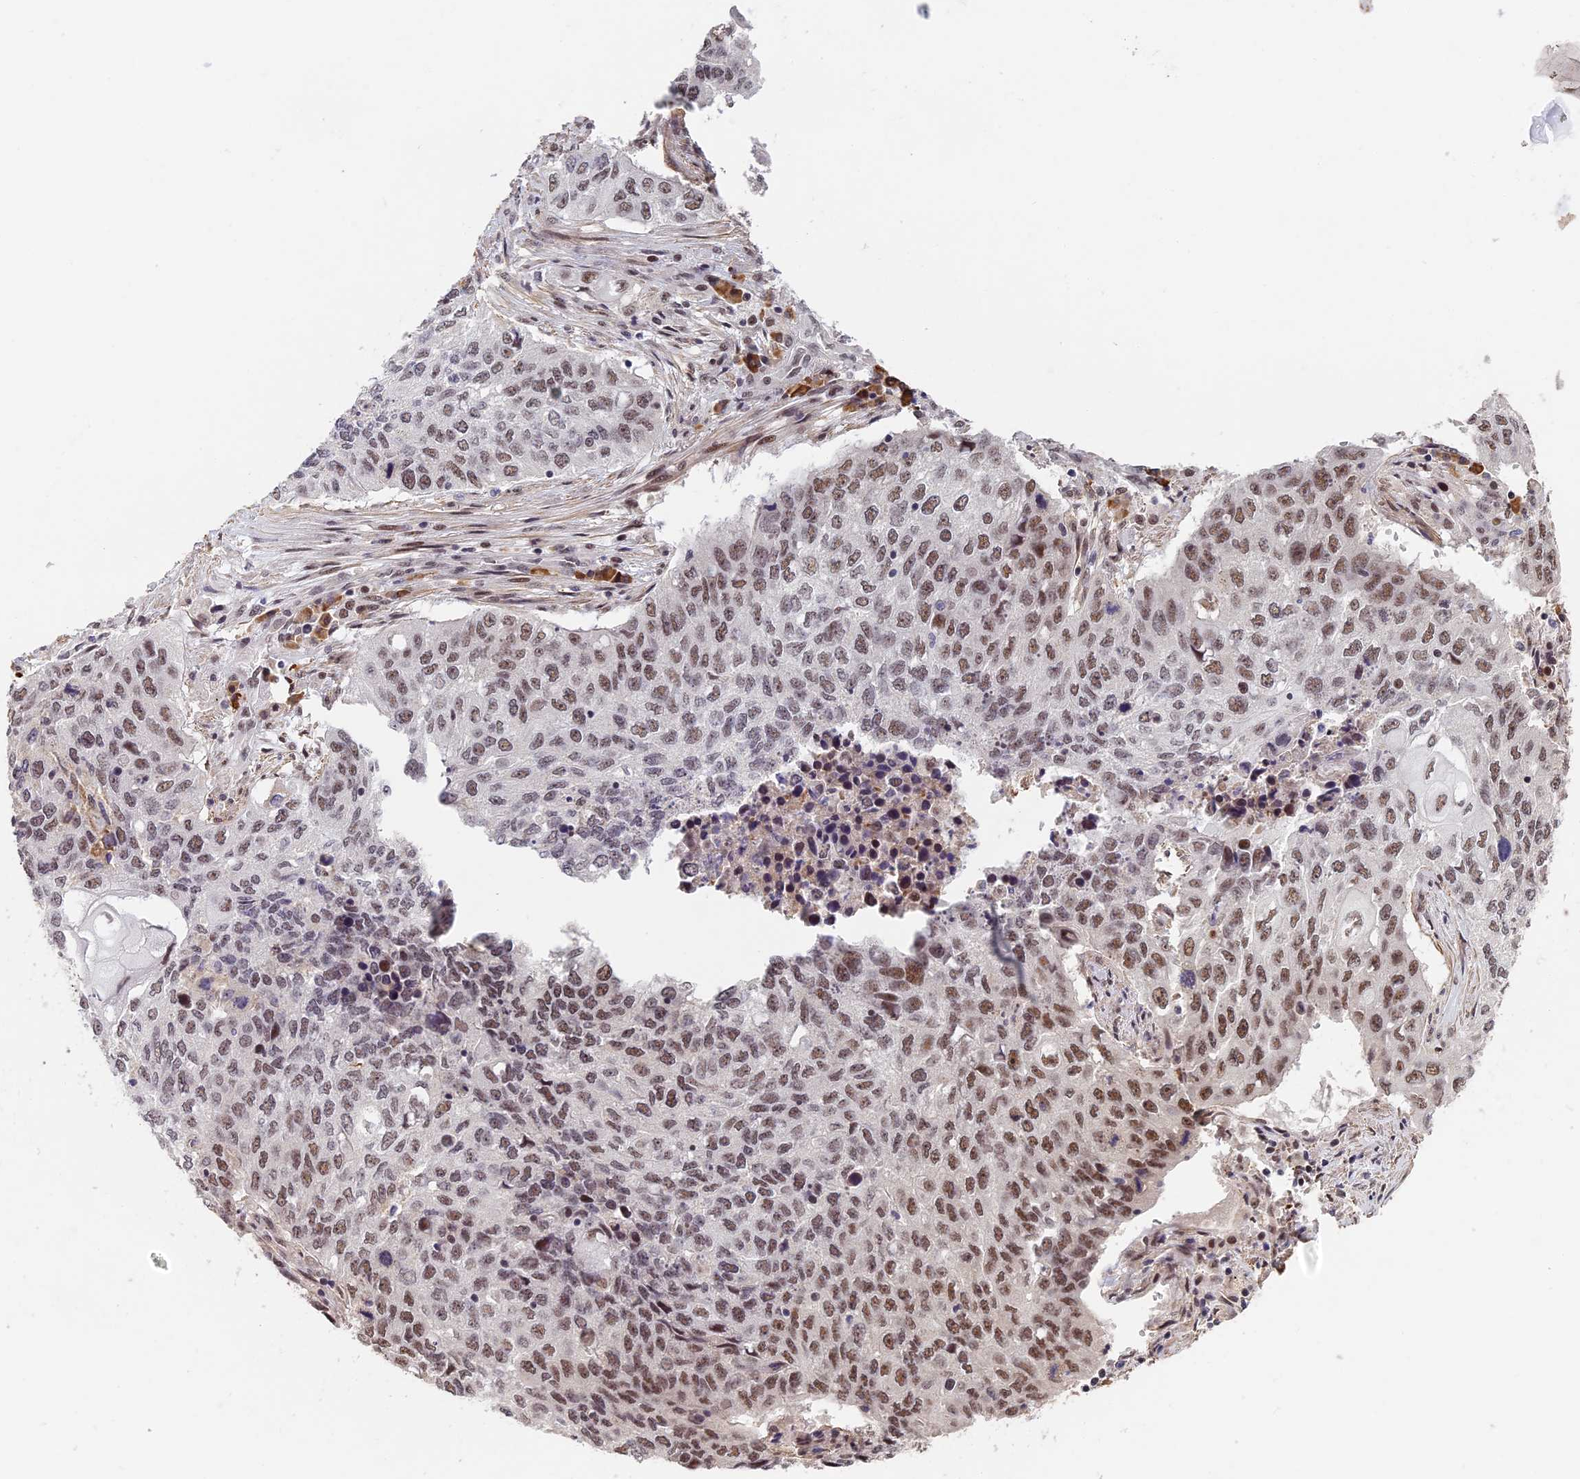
{"staining": {"intensity": "moderate", "quantity": ">75%", "location": "nuclear"}, "tissue": "lung cancer", "cell_type": "Tumor cells", "image_type": "cancer", "snomed": [{"axis": "morphology", "description": "Squamous cell carcinoma, NOS"}, {"axis": "topography", "description": "Lung"}], "caption": "Moderate nuclear expression is appreciated in approximately >75% of tumor cells in lung squamous cell carcinoma.", "gene": "MORF4L1", "patient": {"sex": "female", "age": 63}}